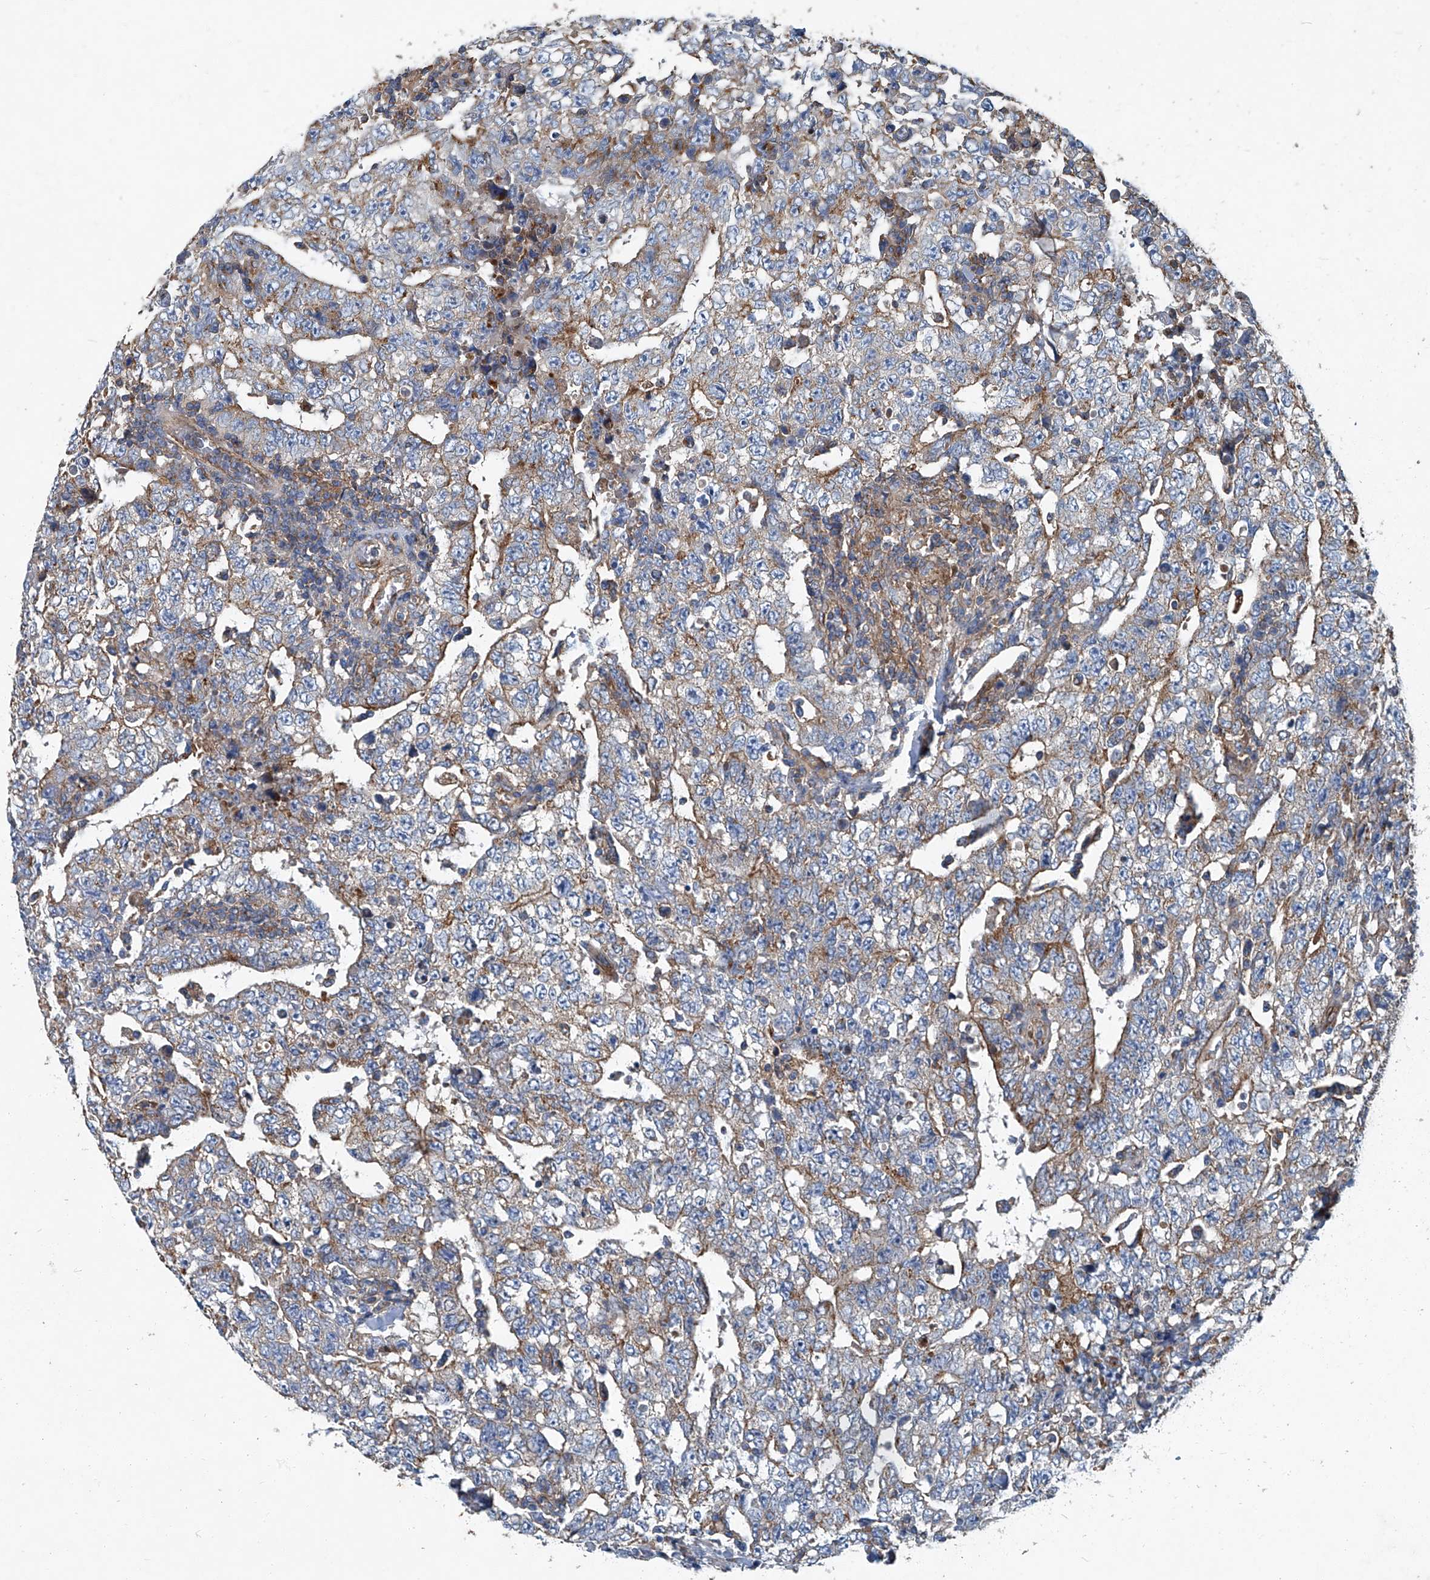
{"staining": {"intensity": "moderate", "quantity": "<25%", "location": "cytoplasmic/membranous"}, "tissue": "testis cancer", "cell_type": "Tumor cells", "image_type": "cancer", "snomed": [{"axis": "morphology", "description": "Carcinoma, Embryonal, NOS"}, {"axis": "topography", "description": "Testis"}], "caption": "Tumor cells demonstrate low levels of moderate cytoplasmic/membranous positivity in approximately <25% of cells in testis cancer.", "gene": "PIGH", "patient": {"sex": "male", "age": 26}}